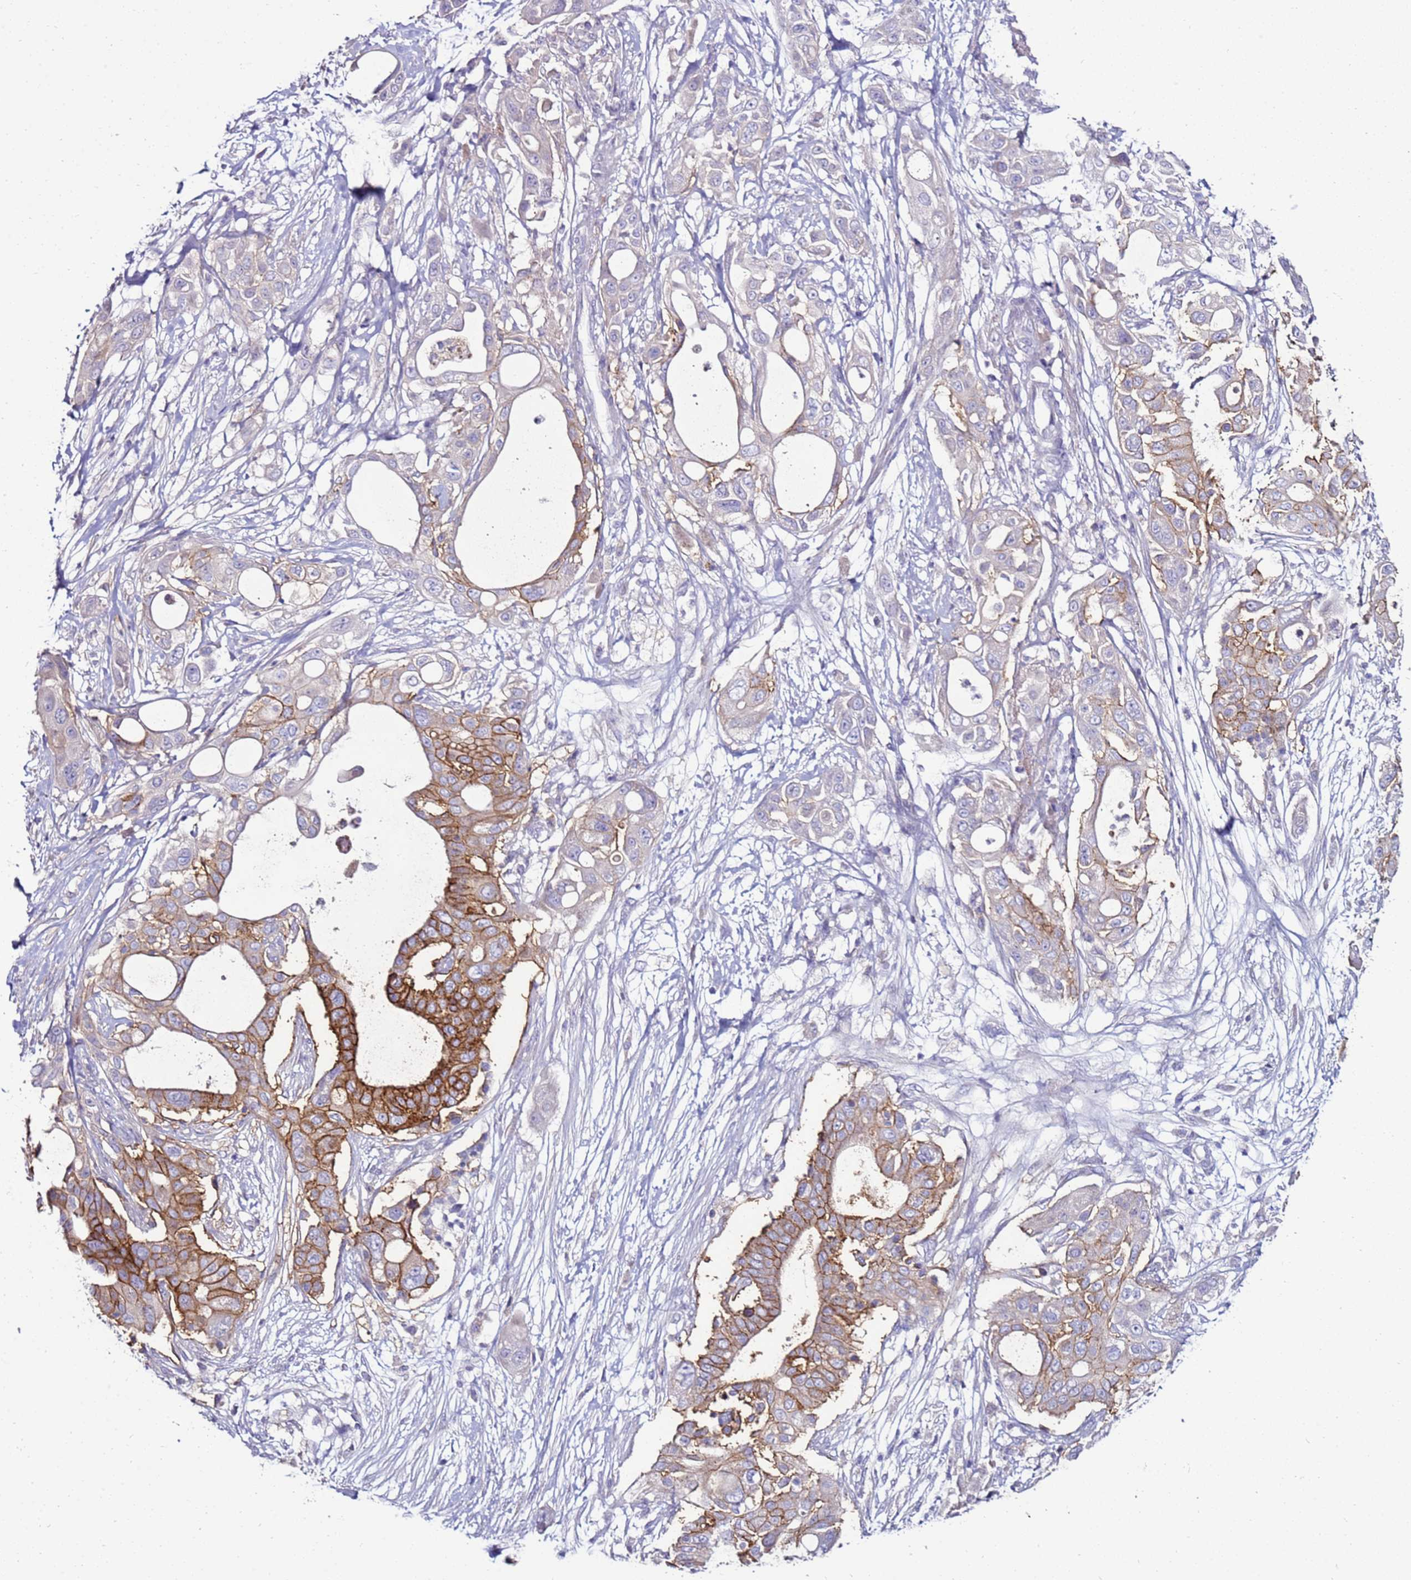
{"staining": {"intensity": "strong", "quantity": "25%-75%", "location": "cytoplasmic/membranous"}, "tissue": "pancreatic cancer", "cell_type": "Tumor cells", "image_type": "cancer", "snomed": [{"axis": "morphology", "description": "Adenocarcinoma, NOS"}, {"axis": "topography", "description": "Pancreas"}], "caption": "Immunohistochemical staining of pancreatic cancer exhibits strong cytoplasmic/membranous protein positivity in approximately 25%-75% of tumor cells.", "gene": "GPN3", "patient": {"sex": "male", "age": 68}}